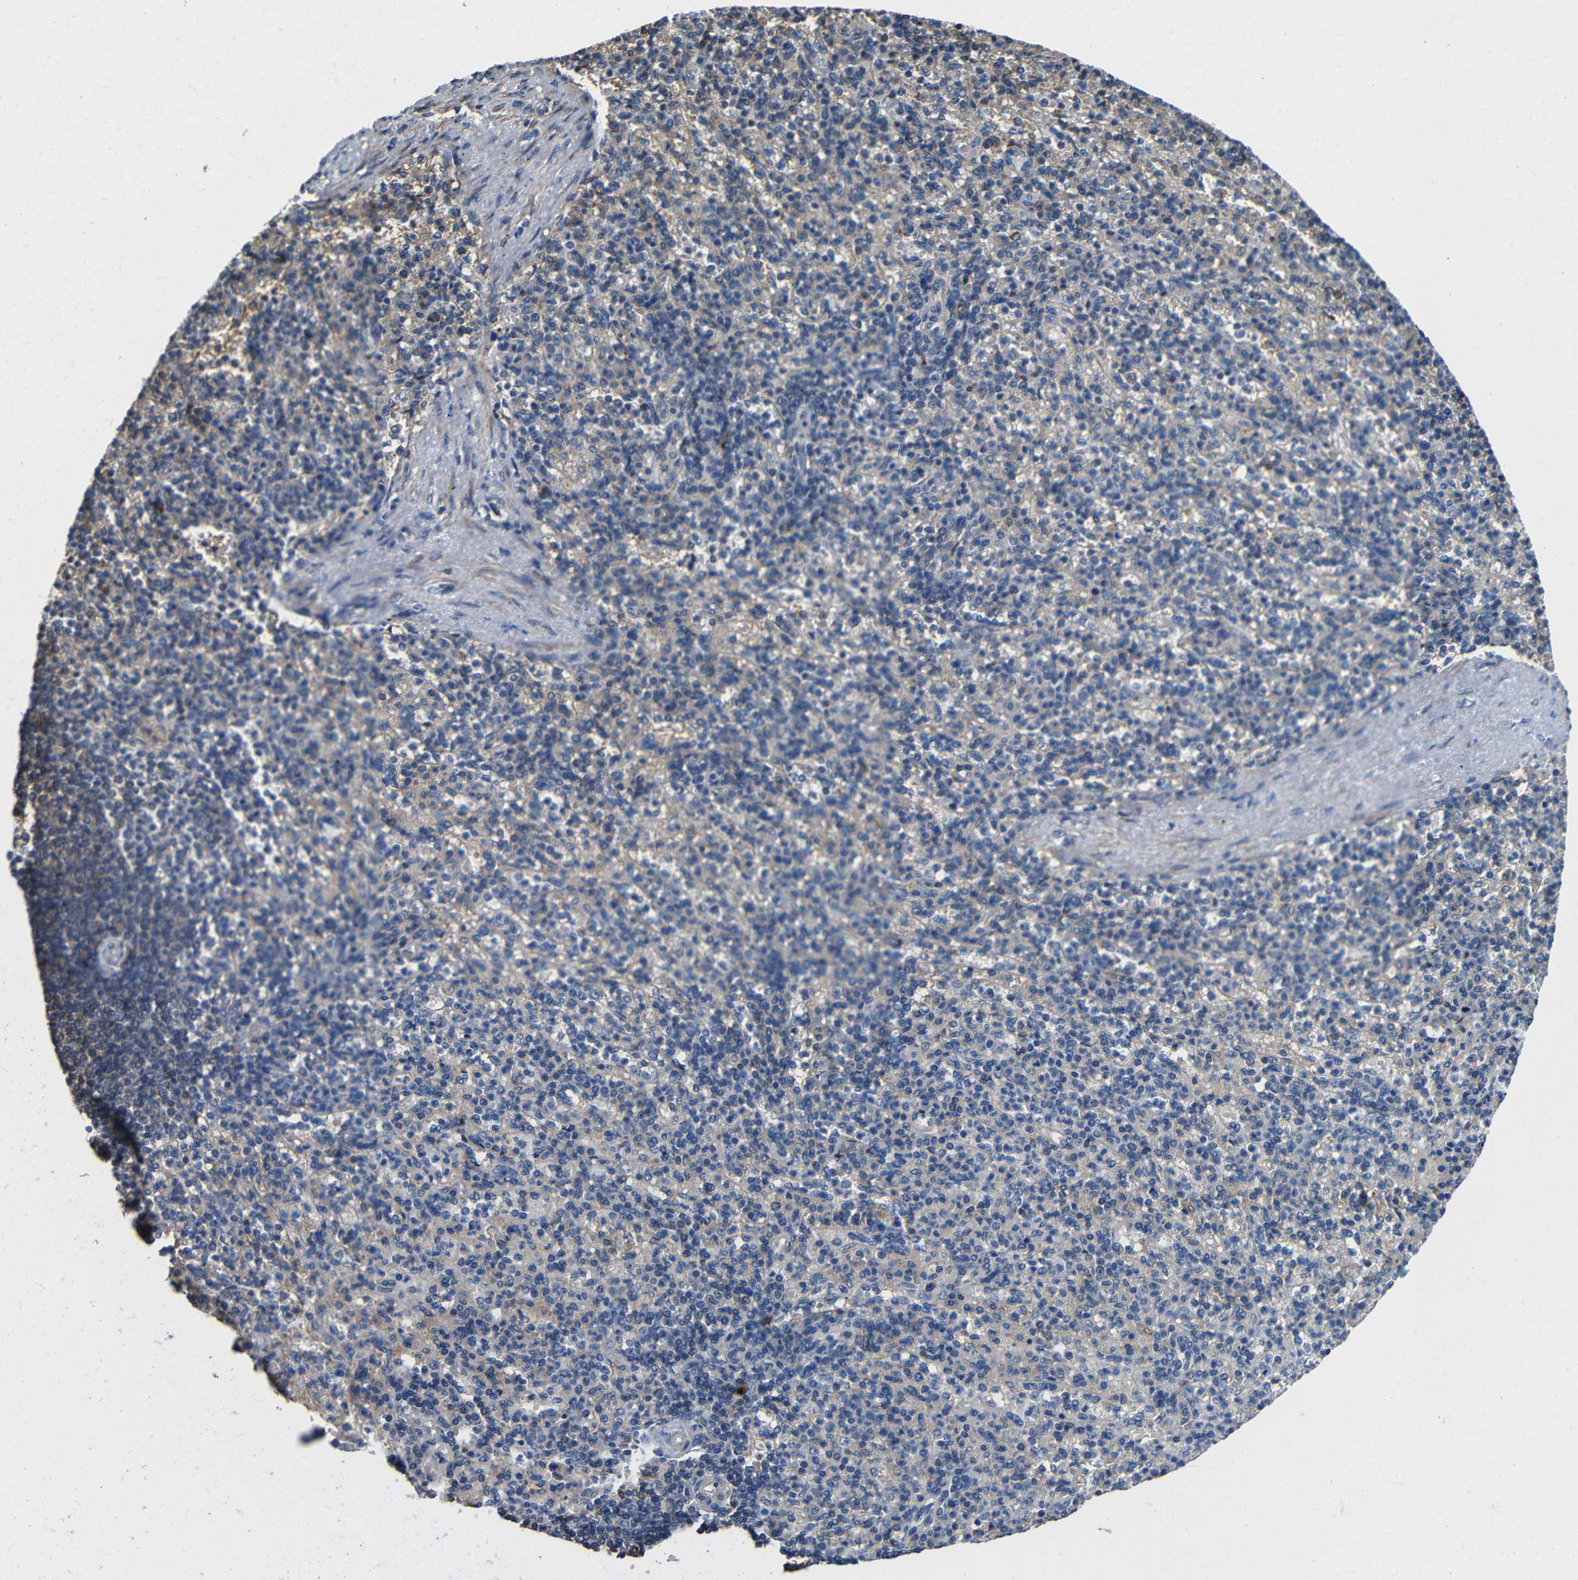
{"staining": {"intensity": "weak", "quantity": "25%-75%", "location": "cytoplasmic/membranous"}, "tissue": "spleen", "cell_type": "Cells in red pulp", "image_type": "normal", "snomed": [{"axis": "morphology", "description": "Normal tissue, NOS"}, {"axis": "topography", "description": "Spleen"}], "caption": "An immunohistochemistry histopathology image of benign tissue is shown. Protein staining in brown highlights weak cytoplasmic/membranous positivity in spleen within cells in red pulp. The staining was performed using DAB, with brown indicating positive protein expression. Nuclei are stained blue with hematoxylin.", "gene": "GDI1", "patient": {"sex": "female", "age": 74}}